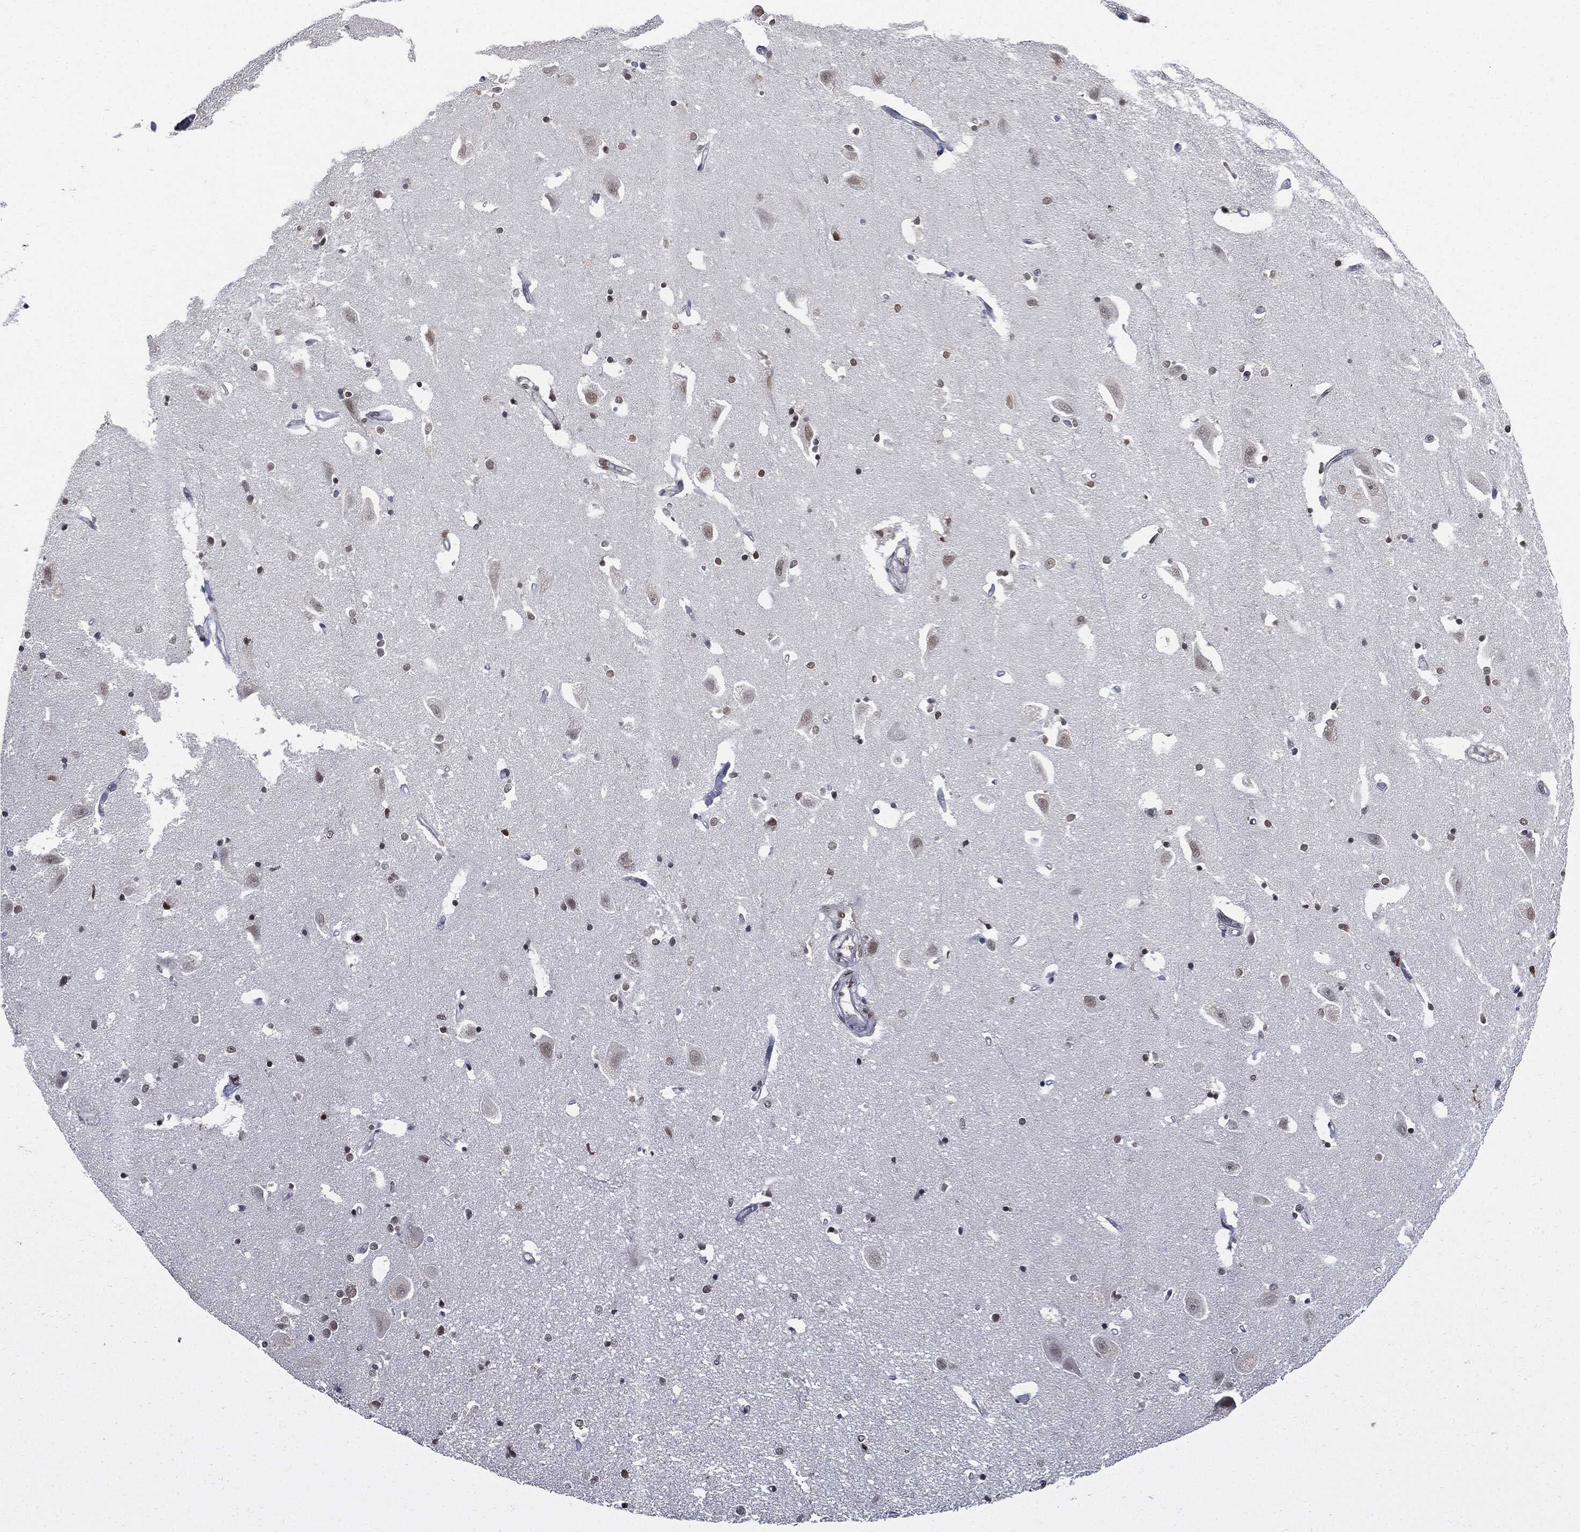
{"staining": {"intensity": "strong", "quantity": "<25%", "location": "nuclear"}, "tissue": "hippocampus", "cell_type": "Glial cells", "image_type": "normal", "snomed": [{"axis": "morphology", "description": "Normal tissue, NOS"}, {"axis": "topography", "description": "Lateral ventricle wall"}, {"axis": "topography", "description": "Hippocampus"}], "caption": "A photomicrograph of human hippocampus stained for a protein exhibits strong nuclear brown staining in glial cells. (IHC, brightfield microscopy, high magnification).", "gene": "PCNA", "patient": {"sex": "female", "age": 63}}